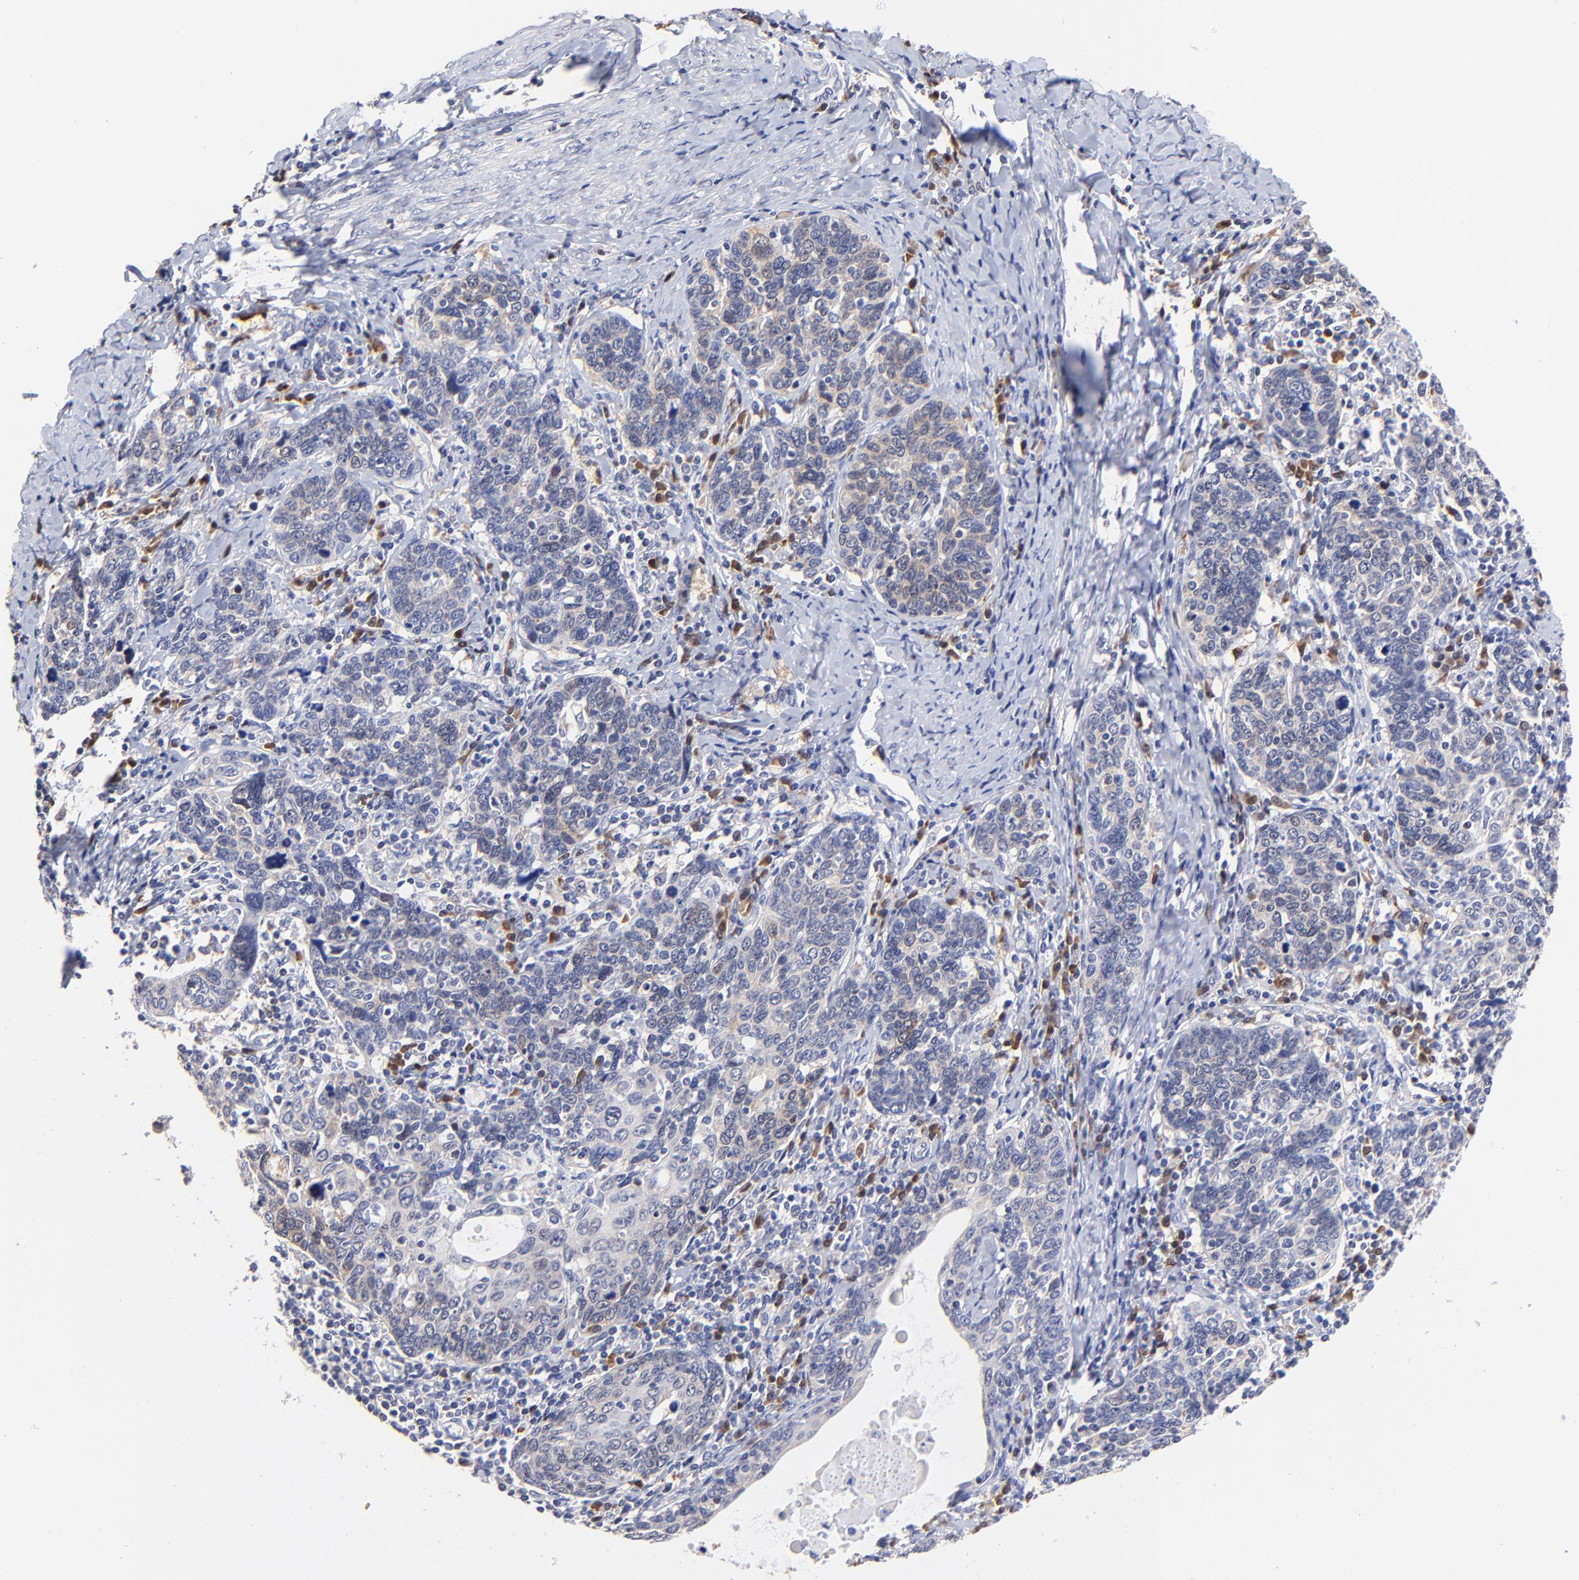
{"staining": {"intensity": "weak", "quantity": "25%-75%", "location": "cytoplasmic/membranous"}, "tissue": "cervical cancer", "cell_type": "Tumor cells", "image_type": "cancer", "snomed": [{"axis": "morphology", "description": "Squamous cell carcinoma, NOS"}, {"axis": "topography", "description": "Cervix"}], "caption": "Protein analysis of cervical cancer tissue exhibits weak cytoplasmic/membranous staining in approximately 25%-75% of tumor cells.", "gene": "ZNF155", "patient": {"sex": "female", "age": 41}}